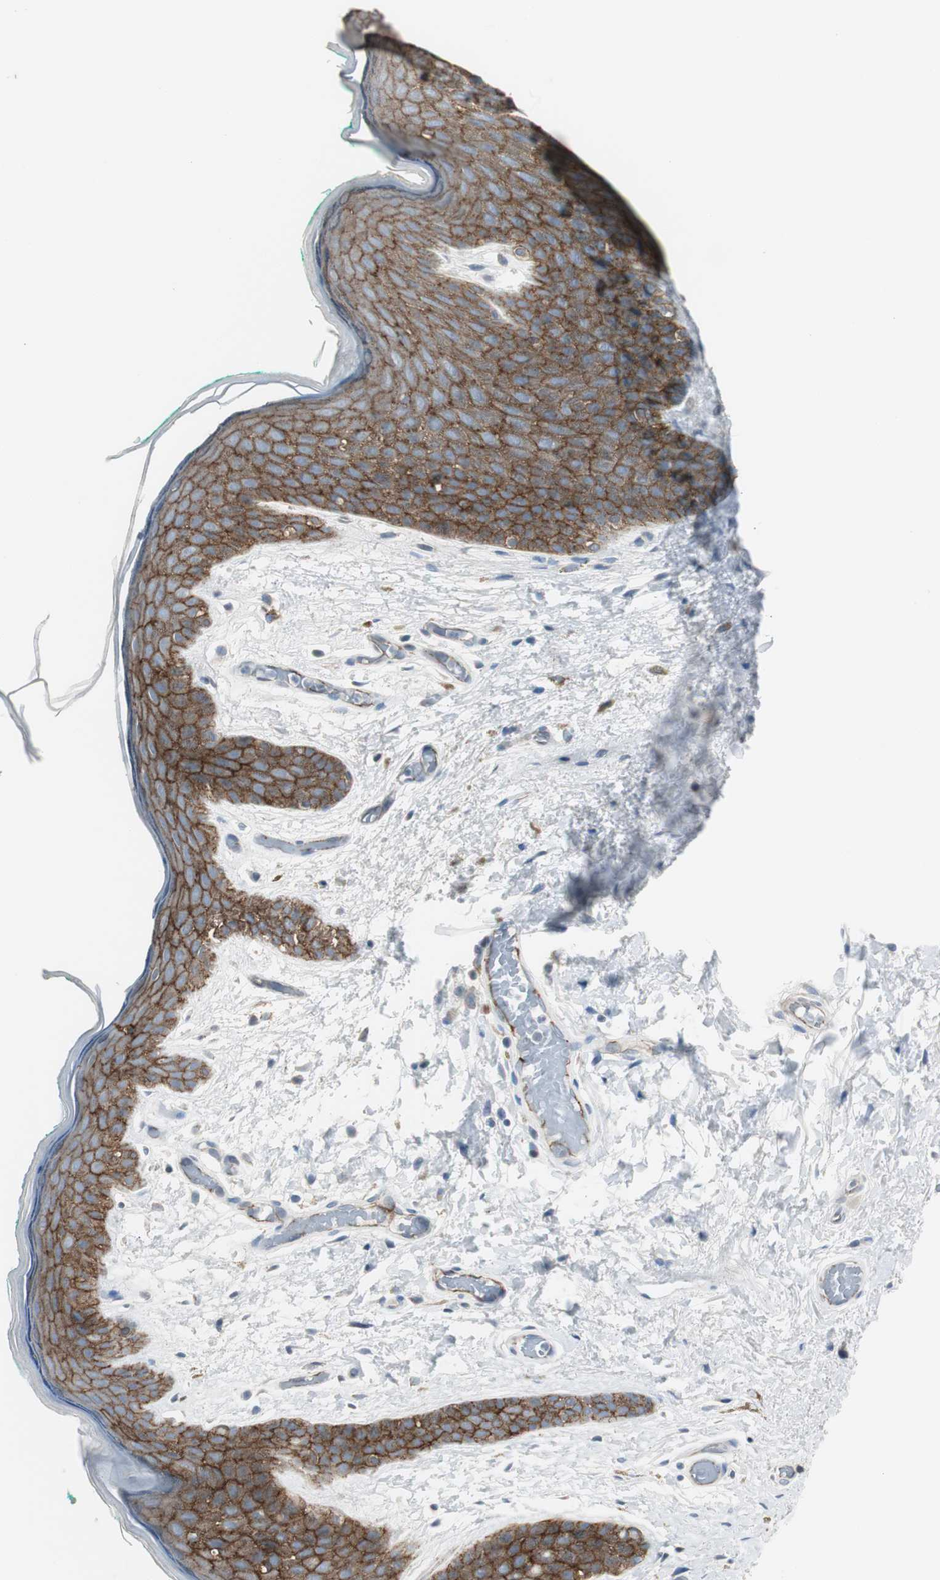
{"staining": {"intensity": "strong", "quantity": ">75%", "location": "cytoplasmic/membranous"}, "tissue": "skin", "cell_type": "Epidermal cells", "image_type": "normal", "snomed": [{"axis": "morphology", "description": "Normal tissue, NOS"}, {"axis": "topography", "description": "Anal"}], "caption": "Epidermal cells demonstrate high levels of strong cytoplasmic/membranous positivity in approximately >75% of cells in normal human skin.", "gene": "STXBP4", "patient": {"sex": "male", "age": 74}}